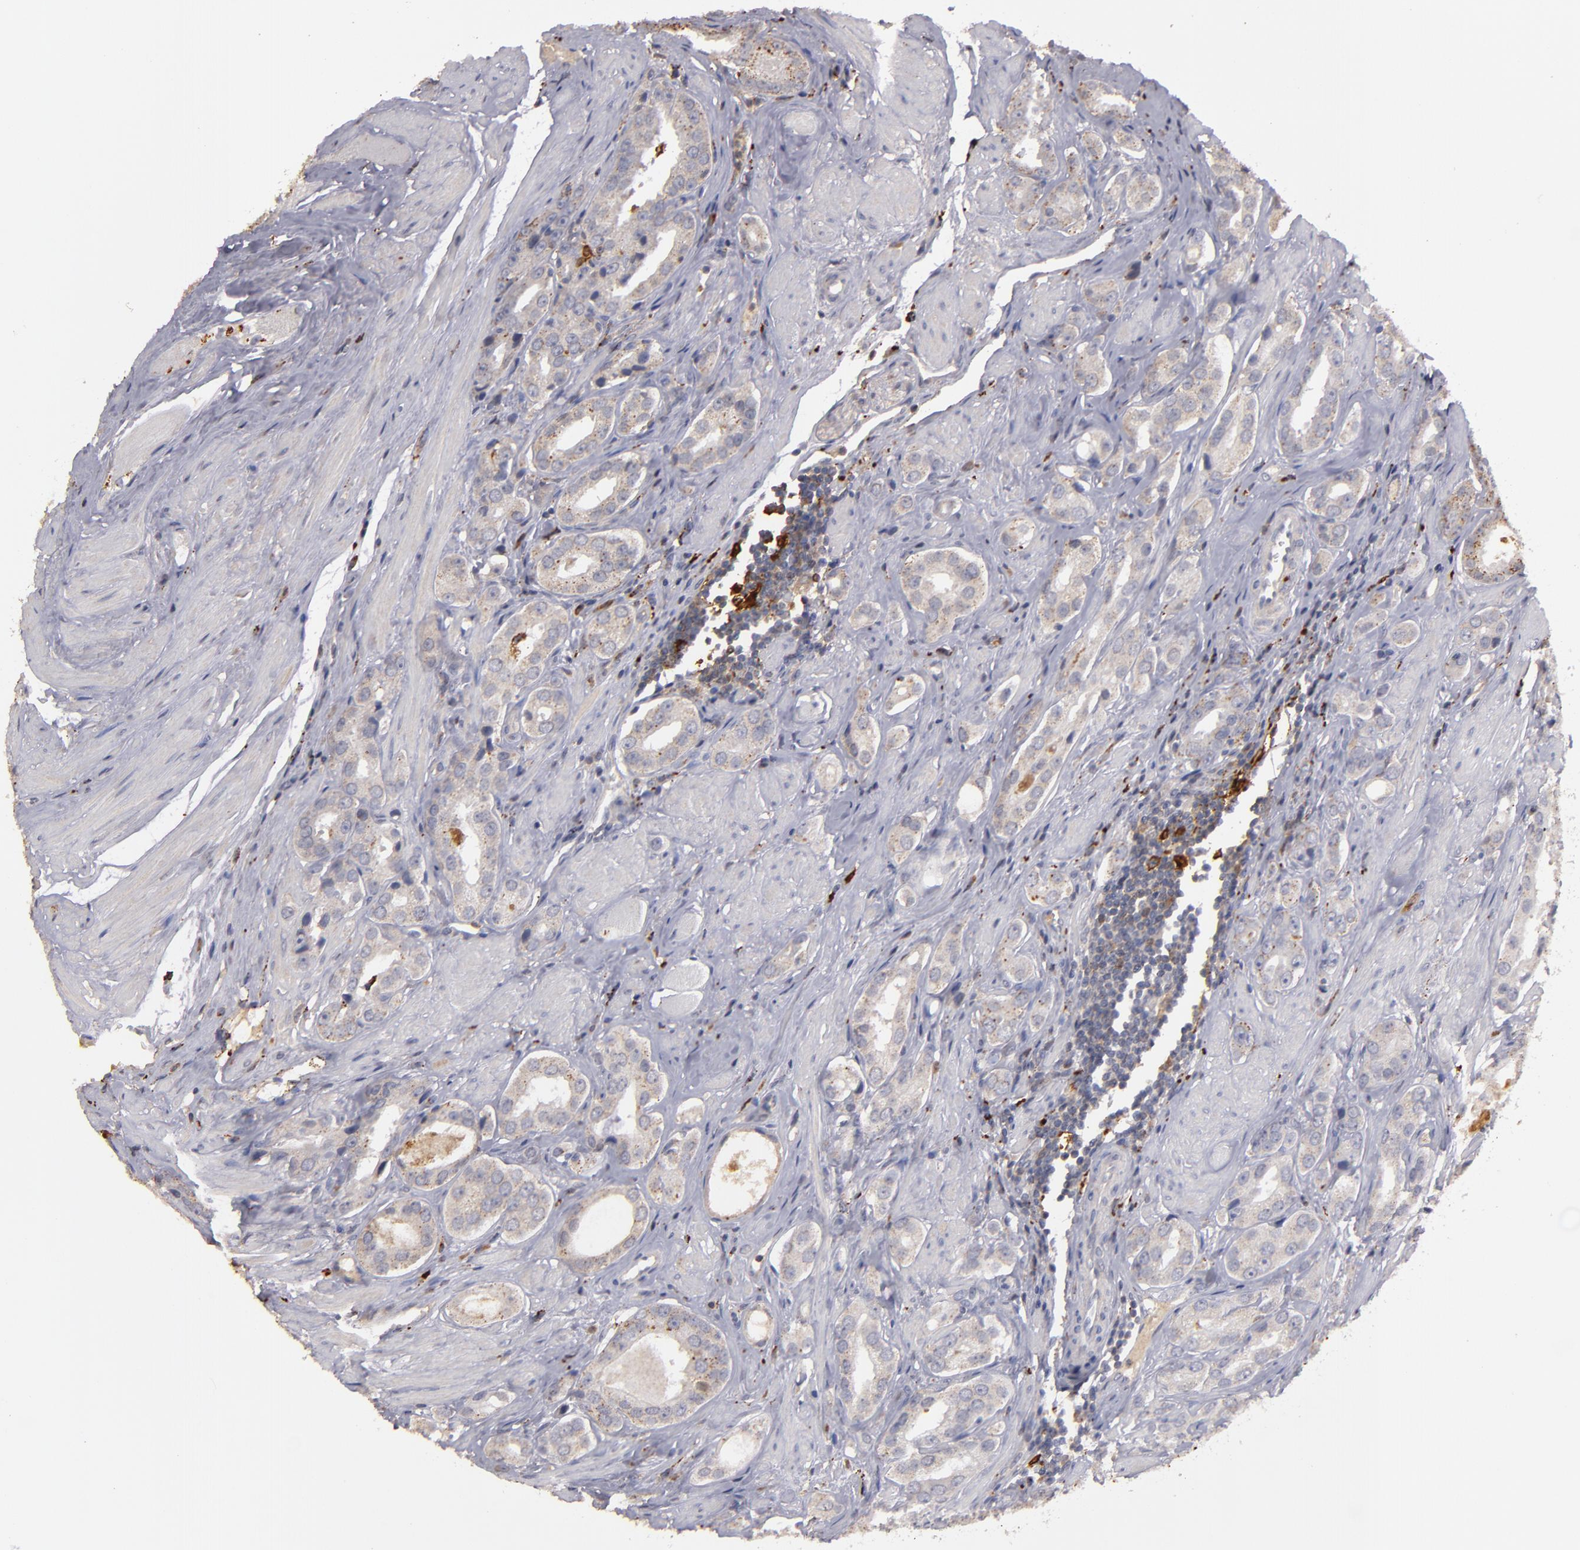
{"staining": {"intensity": "weak", "quantity": ">75%", "location": "cytoplasmic/membranous"}, "tissue": "prostate cancer", "cell_type": "Tumor cells", "image_type": "cancer", "snomed": [{"axis": "morphology", "description": "Adenocarcinoma, Medium grade"}, {"axis": "topography", "description": "Prostate"}], "caption": "Tumor cells reveal weak cytoplasmic/membranous expression in approximately >75% of cells in prostate adenocarcinoma (medium-grade). (Brightfield microscopy of DAB IHC at high magnification).", "gene": "TRAF1", "patient": {"sex": "male", "age": 53}}